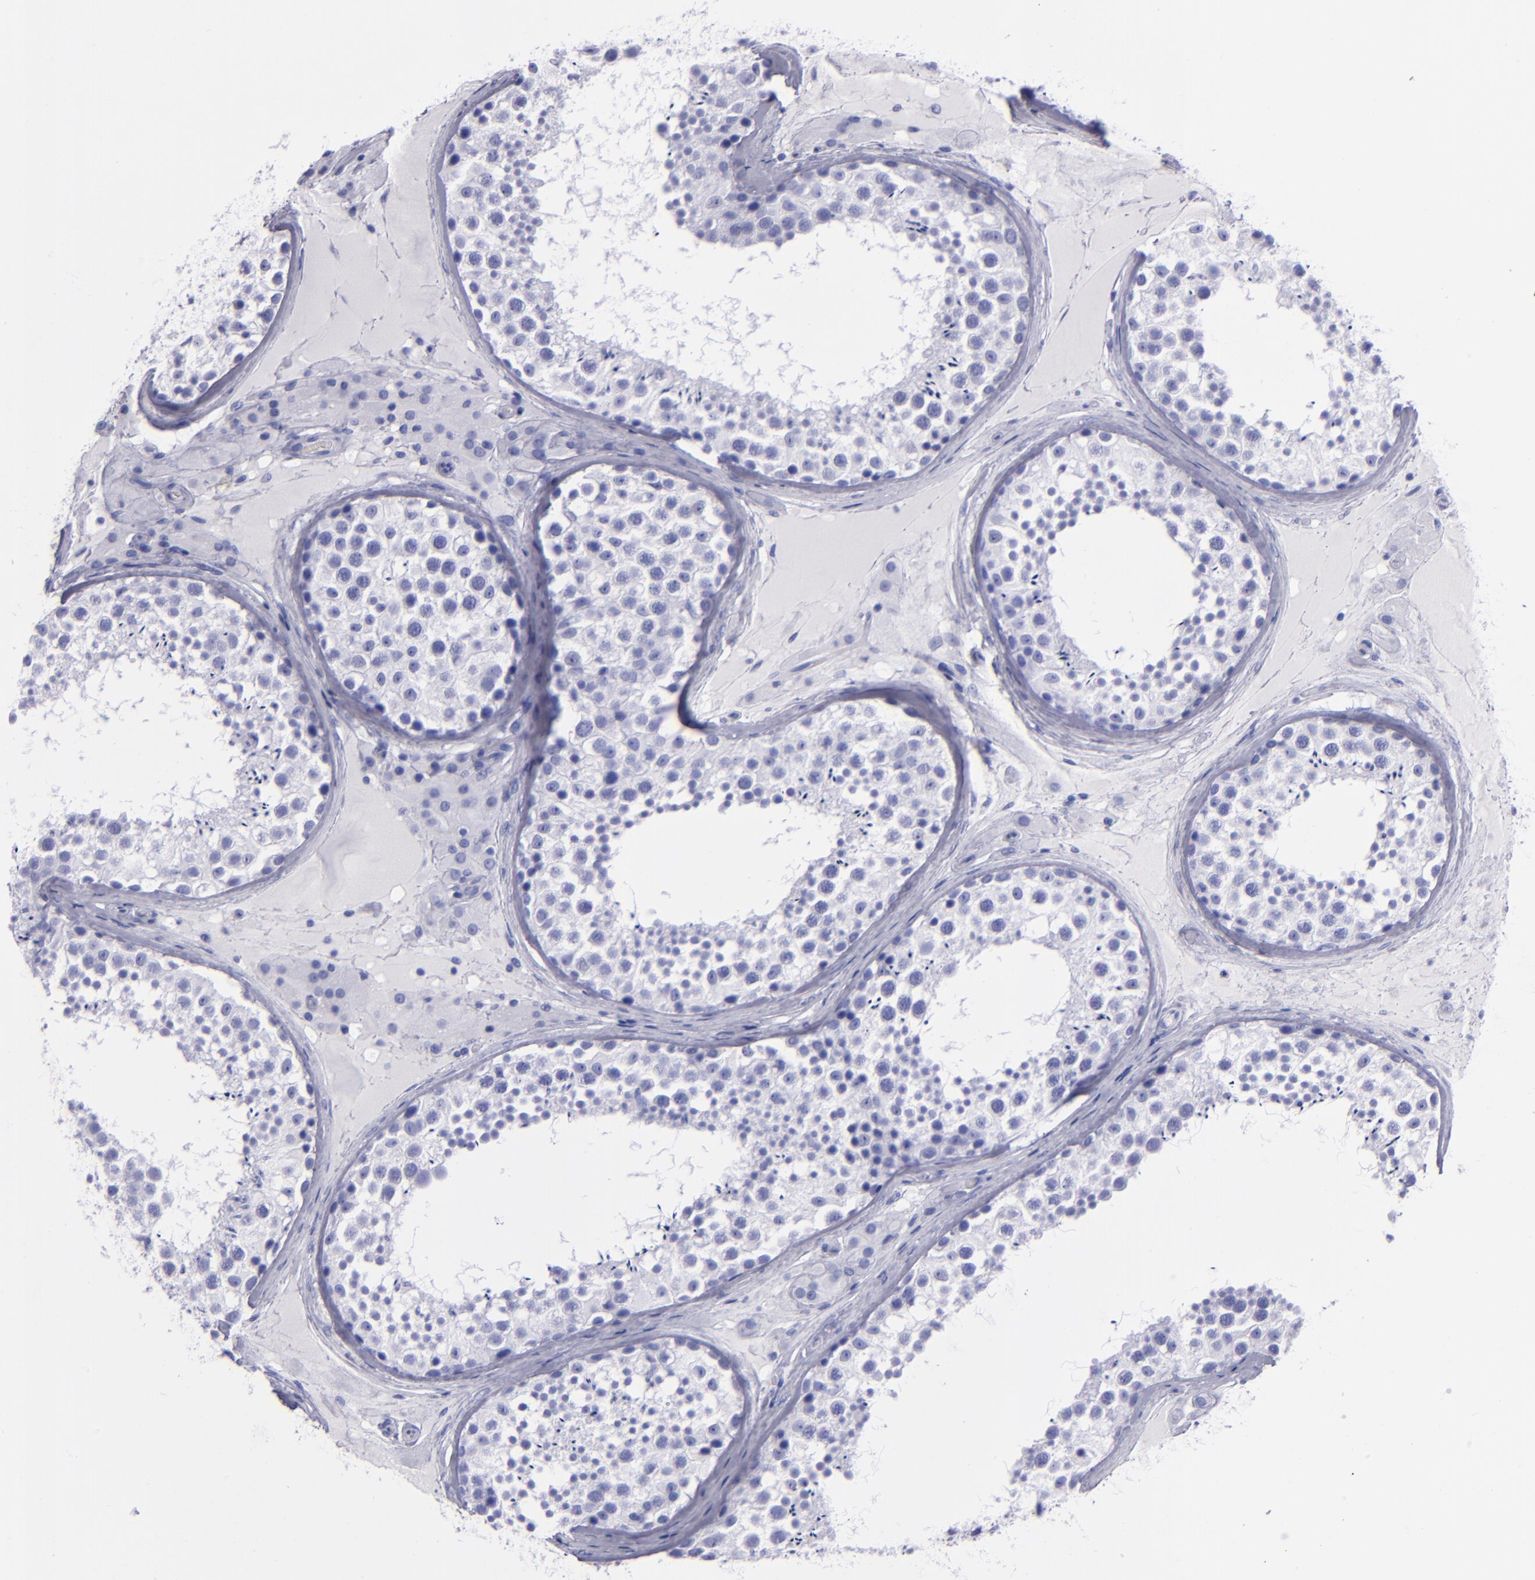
{"staining": {"intensity": "negative", "quantity": "none", "location": "none"}, "tissue": "testis", "cell_type": "Cells in seminiferous ducts", "image_type": "normal", "snomed": [{"axis": "morphology", "description": "Normal tissue, NOS"}, {"axis": "topography", "description": "Testis"}], "caption": "High magnification brightfield microscopy of normal testis stained with DAB (brown) and counterstained with hematoxylin (blue): cells in seminiferous ducts show no significant staining. (Immunohistochemistry, brightfield microscopy, high magnification).", "gene": "CD38", "patient": {"sex": "male", "age": 46}}